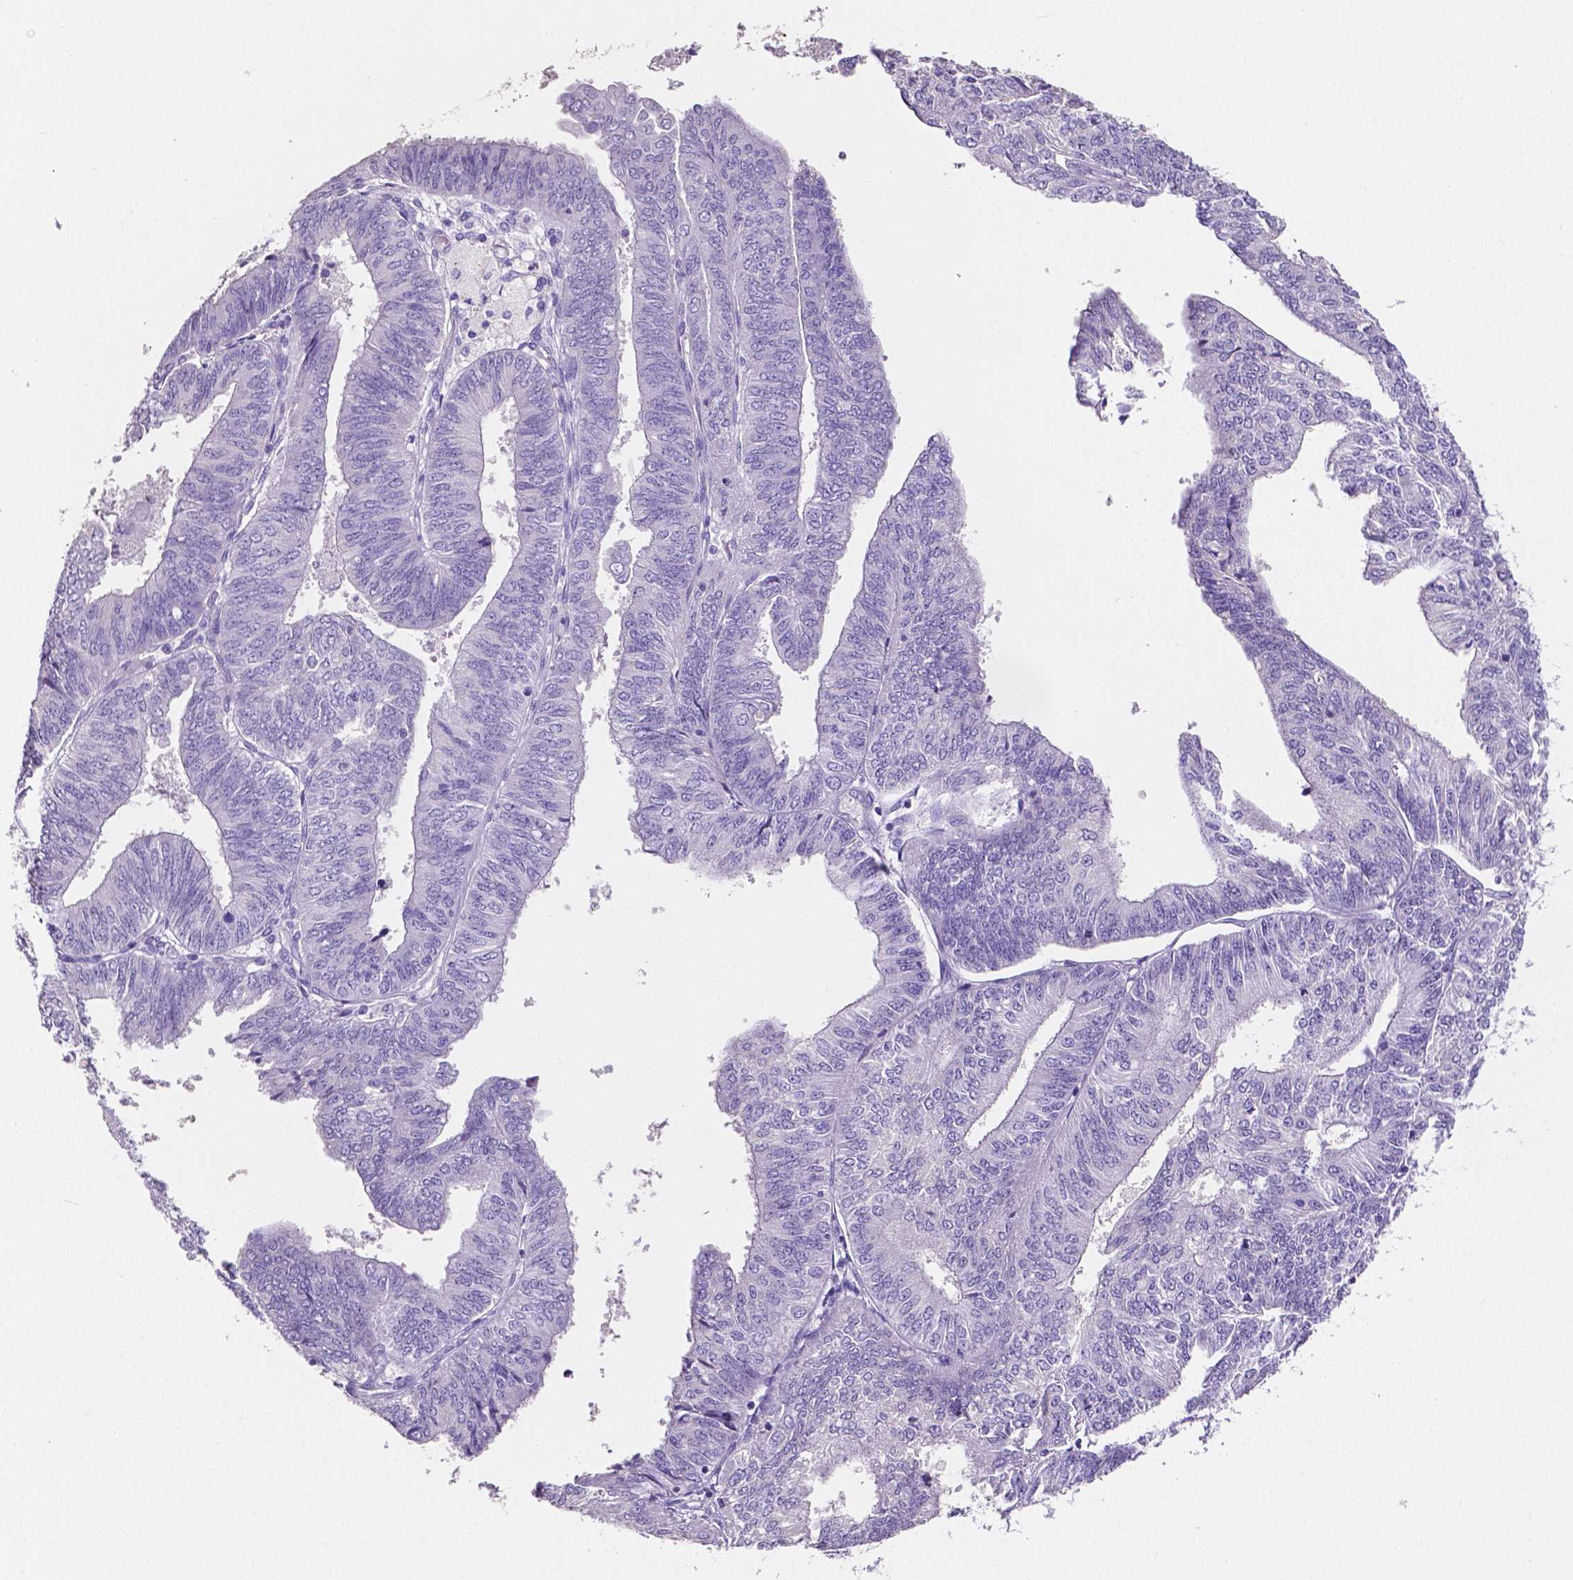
{"staining": {"intensity": "negative", "quantity": "none", "location": "none"}, "tissue": "endometrial cancer", "cell_type": "Tumor cells", "image_type": "cancer", "snomed": [{"axis": "morphology", "description": "Adenocarcinoma, NOS"}, {"axis": "topography", "description": "Endometrium"}], "caption": "Immunohistochemistry image of neoplastic tissue: human endometrial cancer (adenocarcinoma) stained with DAB (3,3'-diaminobenzidine) demonstrates no significant protein positivity in tumor cells.", "gene": "SLC22A2", "patient": {"sex": "female", "age": 58}}